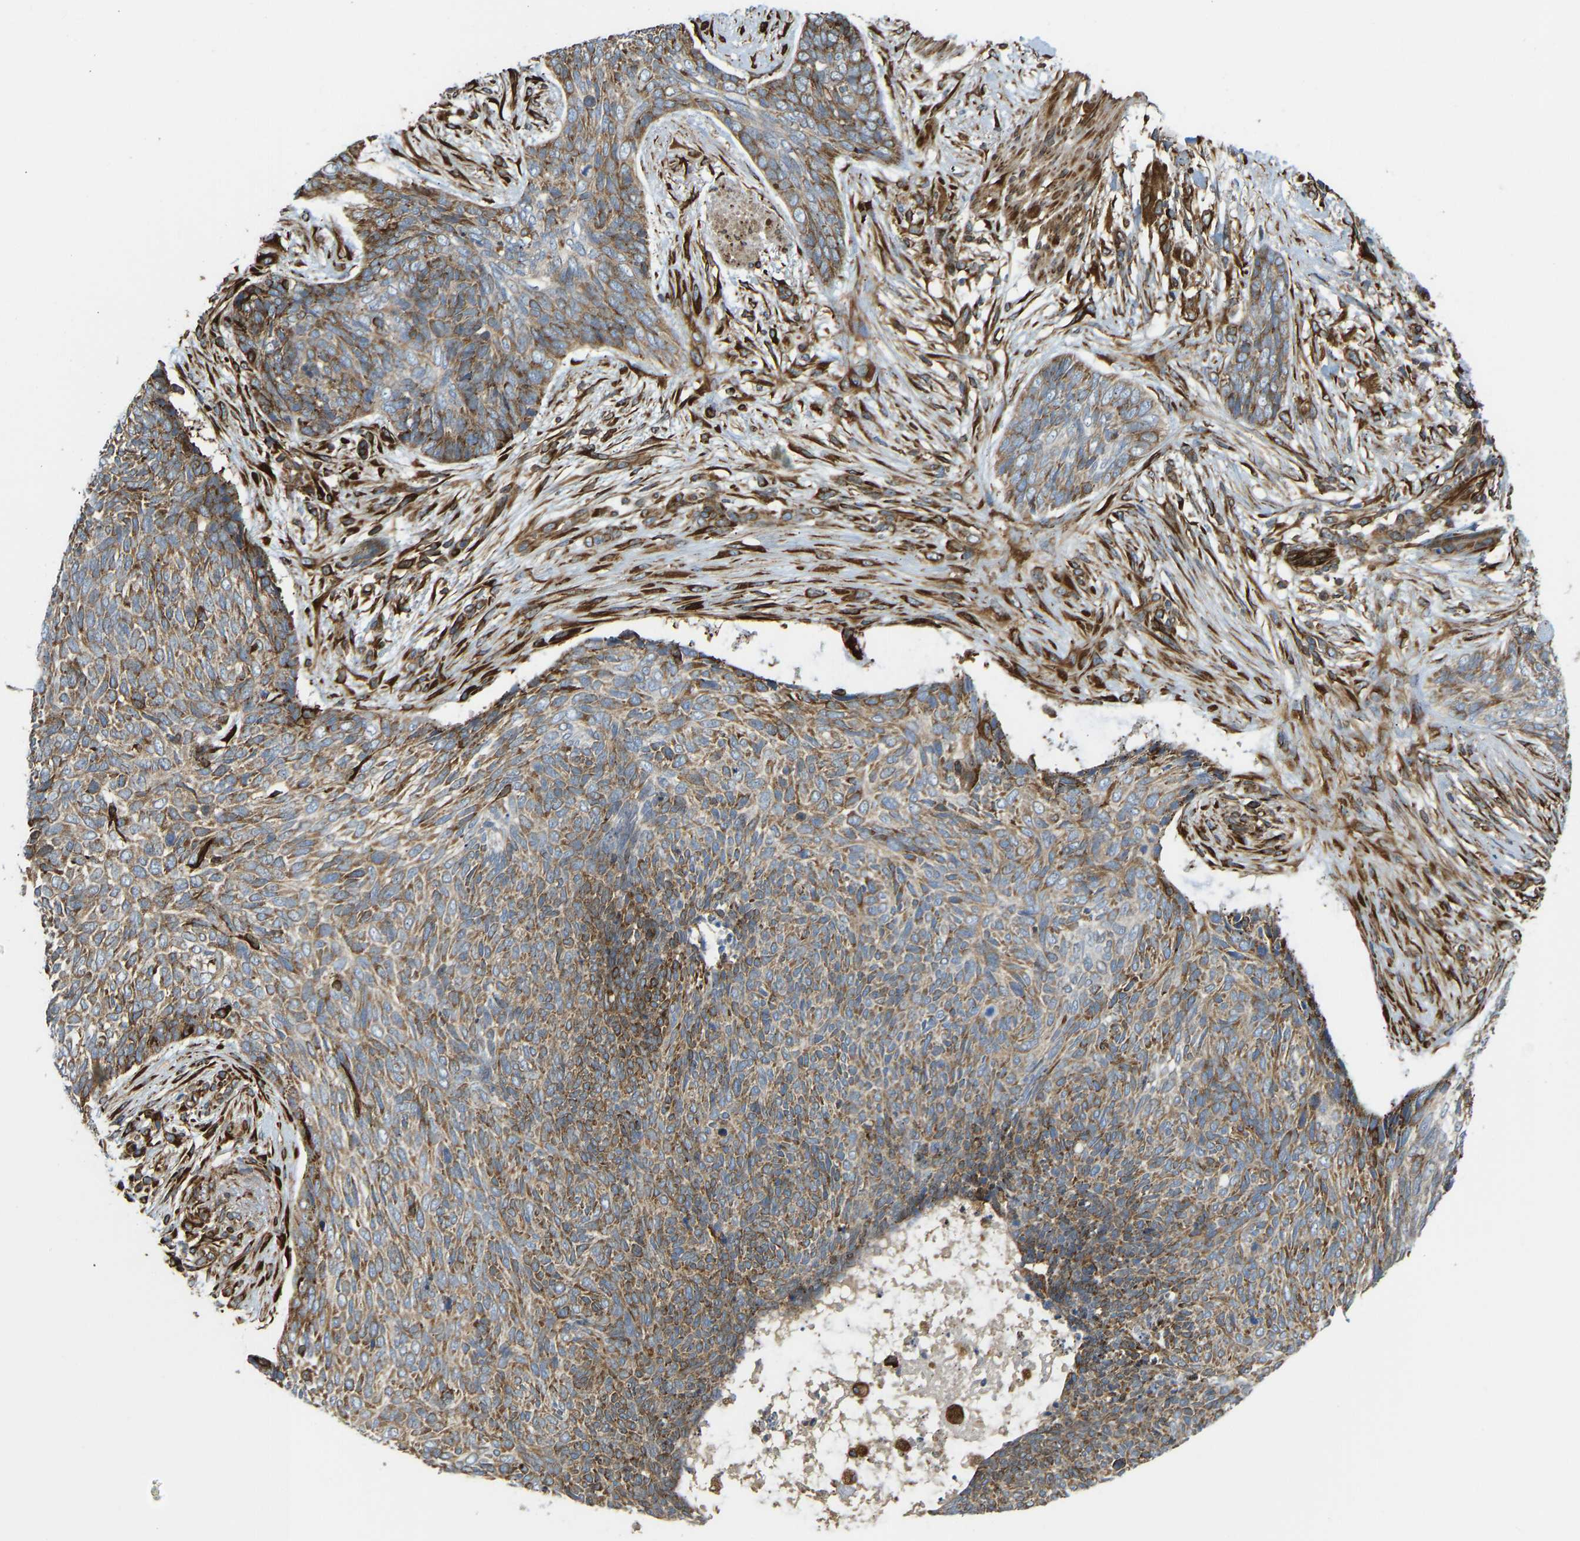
{"staining": {"intensity": "moderate", "quantity": ">75%", "location": "cytoplasmic/membranous"}, "tissue": "skin cancer", "cell_type": "Tumor cells", "image_type": "cancer", "snomed": [{"axis": "morphology", "description": "Basal cell carcinoma"}, {"axis": "topography", "description": "Skin"}], "caption": "This photomicrograph demonstrates immunohistochemistry (IHC) staining of skin cancer, with medium moderate cytoplasmic/membranous expression in approximately >75% of tumor cells.", "gene": "BEX3", "patient": {"sex": "female", "age": 84}}